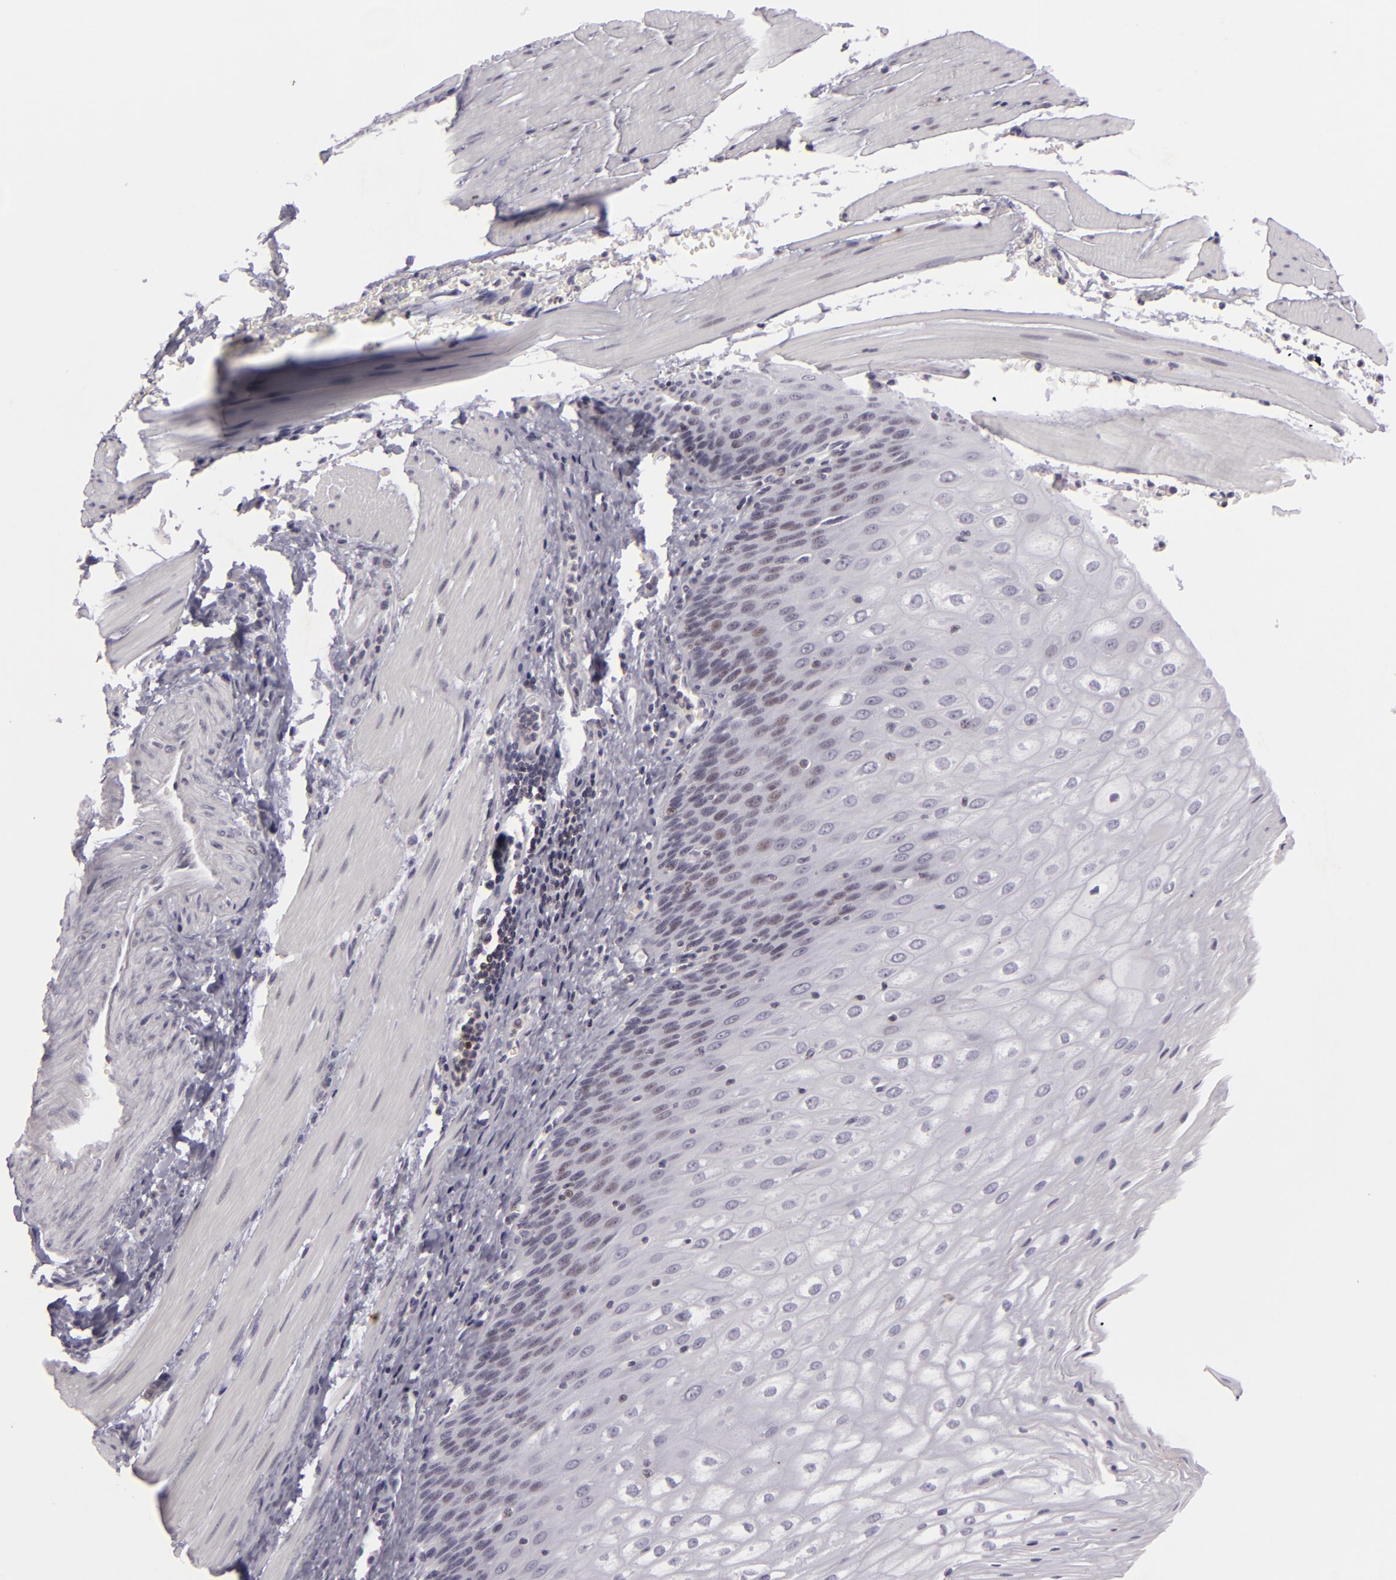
{"staining": {"intensity": "moderate", "quantity": "25%-75%", "location": "cytoplasmic/membranous"}, "tissue": "esophagus", "cell_type": "Squamous epithelial cells", "image_type": "normal", "snomed": [{"axis": "morphology", "description": "Normal tissue, NOS"}, {"axis": "topography", "description": "Esophagus"}], "caption": "High-magnification brightfield microscopy of normal esophagus stained with DAB (3,3'-diaminobenzidine) (brown) and counterstained with hematoxylin (blue). squamous epithelial cells exhibit moderate cytoplasmic/membranous positivity is identified in about25%-75% of cells.", "gene": "KCNAB2", "patient": {"sex": "female", "age": 61}}